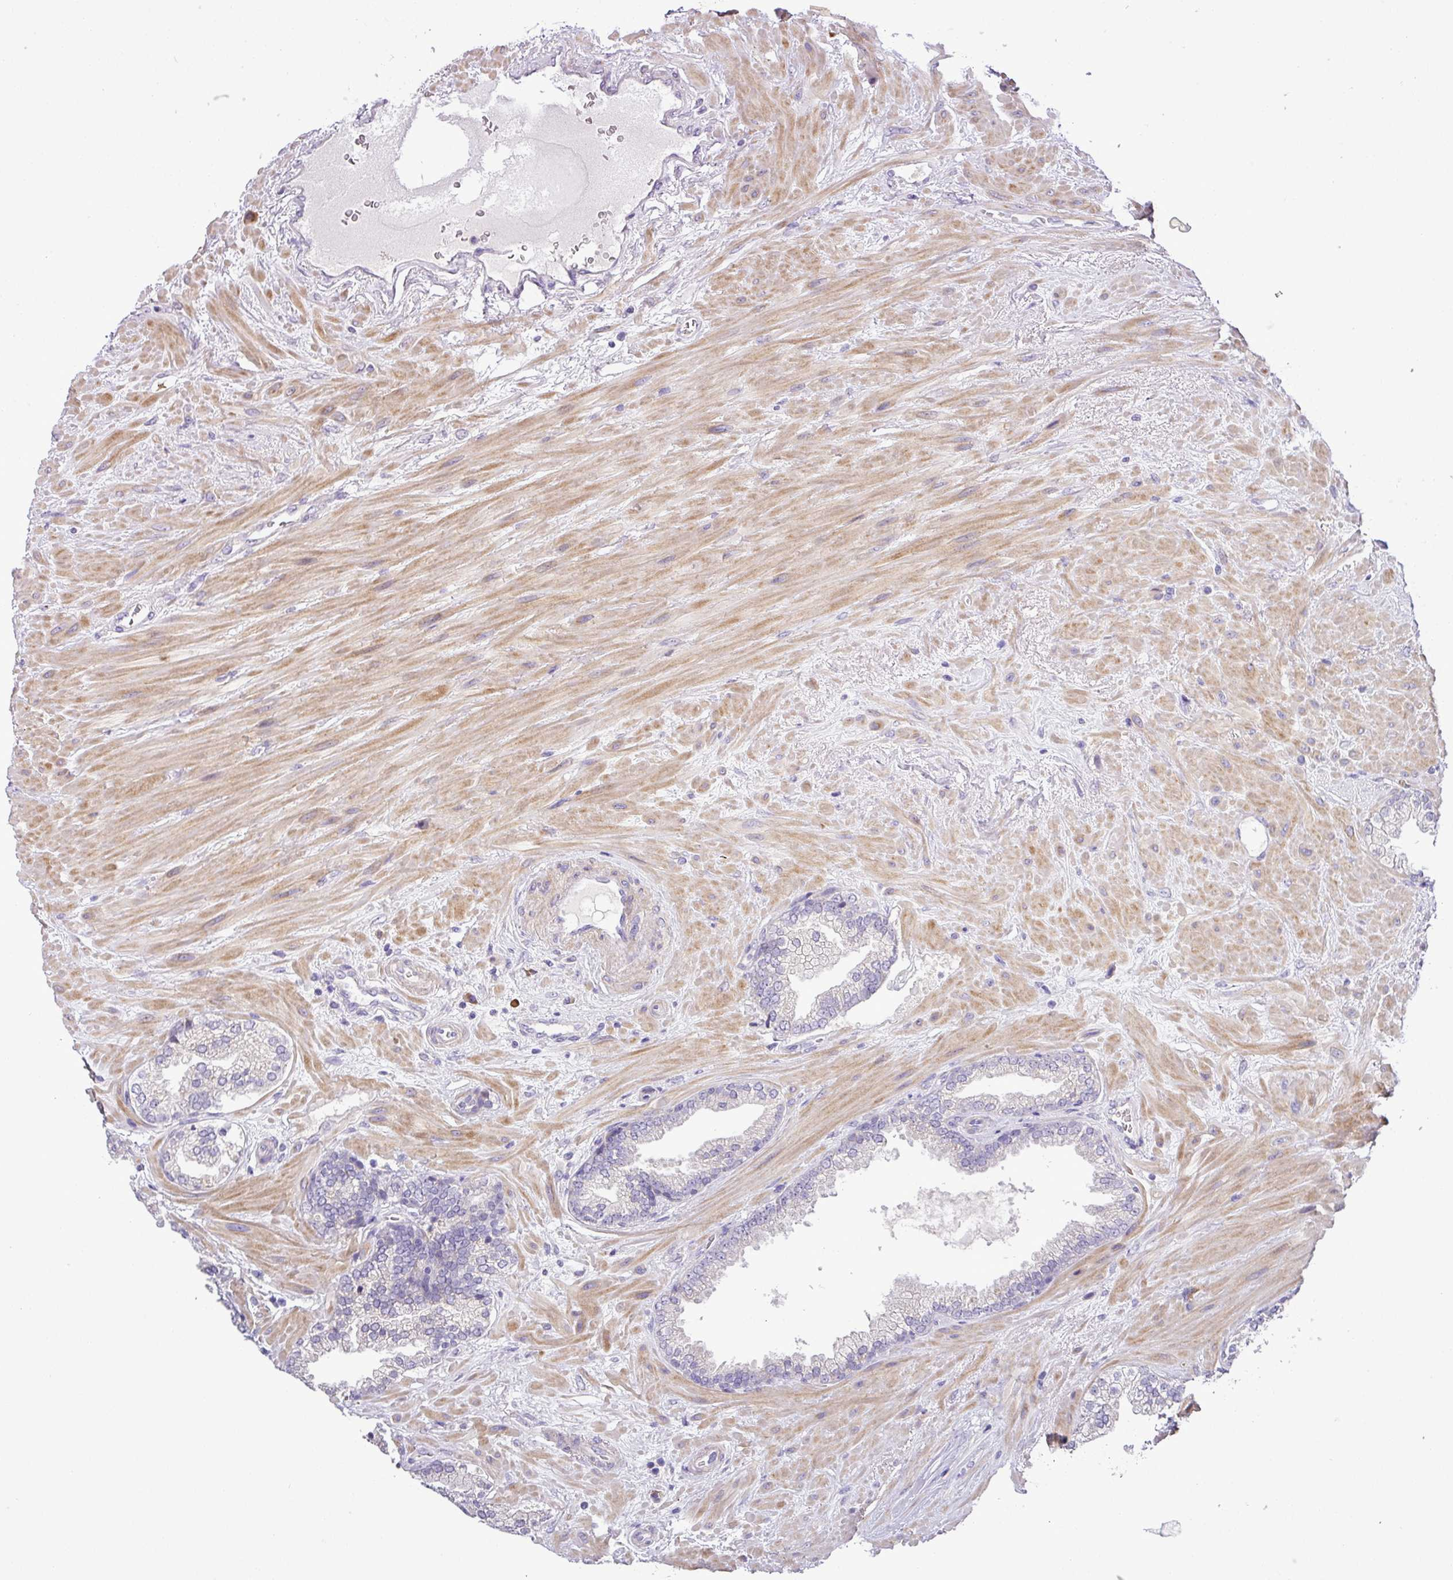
{"staining": {"intensity": "negative", "quantity": "none", "location": "none"}, "tissue": "prostate cancer", "cell_type": "Tumor cells", "image_type": "cancer", "snomed": [{"axis": "morphology", "description": "Adenocarcinoma, Low grade"}, {"axis": "topography", "description": "Prostate"}], "caption": "Image shows no protein staining in tumor cells of prostate cancer tissue.", "gene": "MOCS3", "patient": {"sex": "male", "age": 61}}